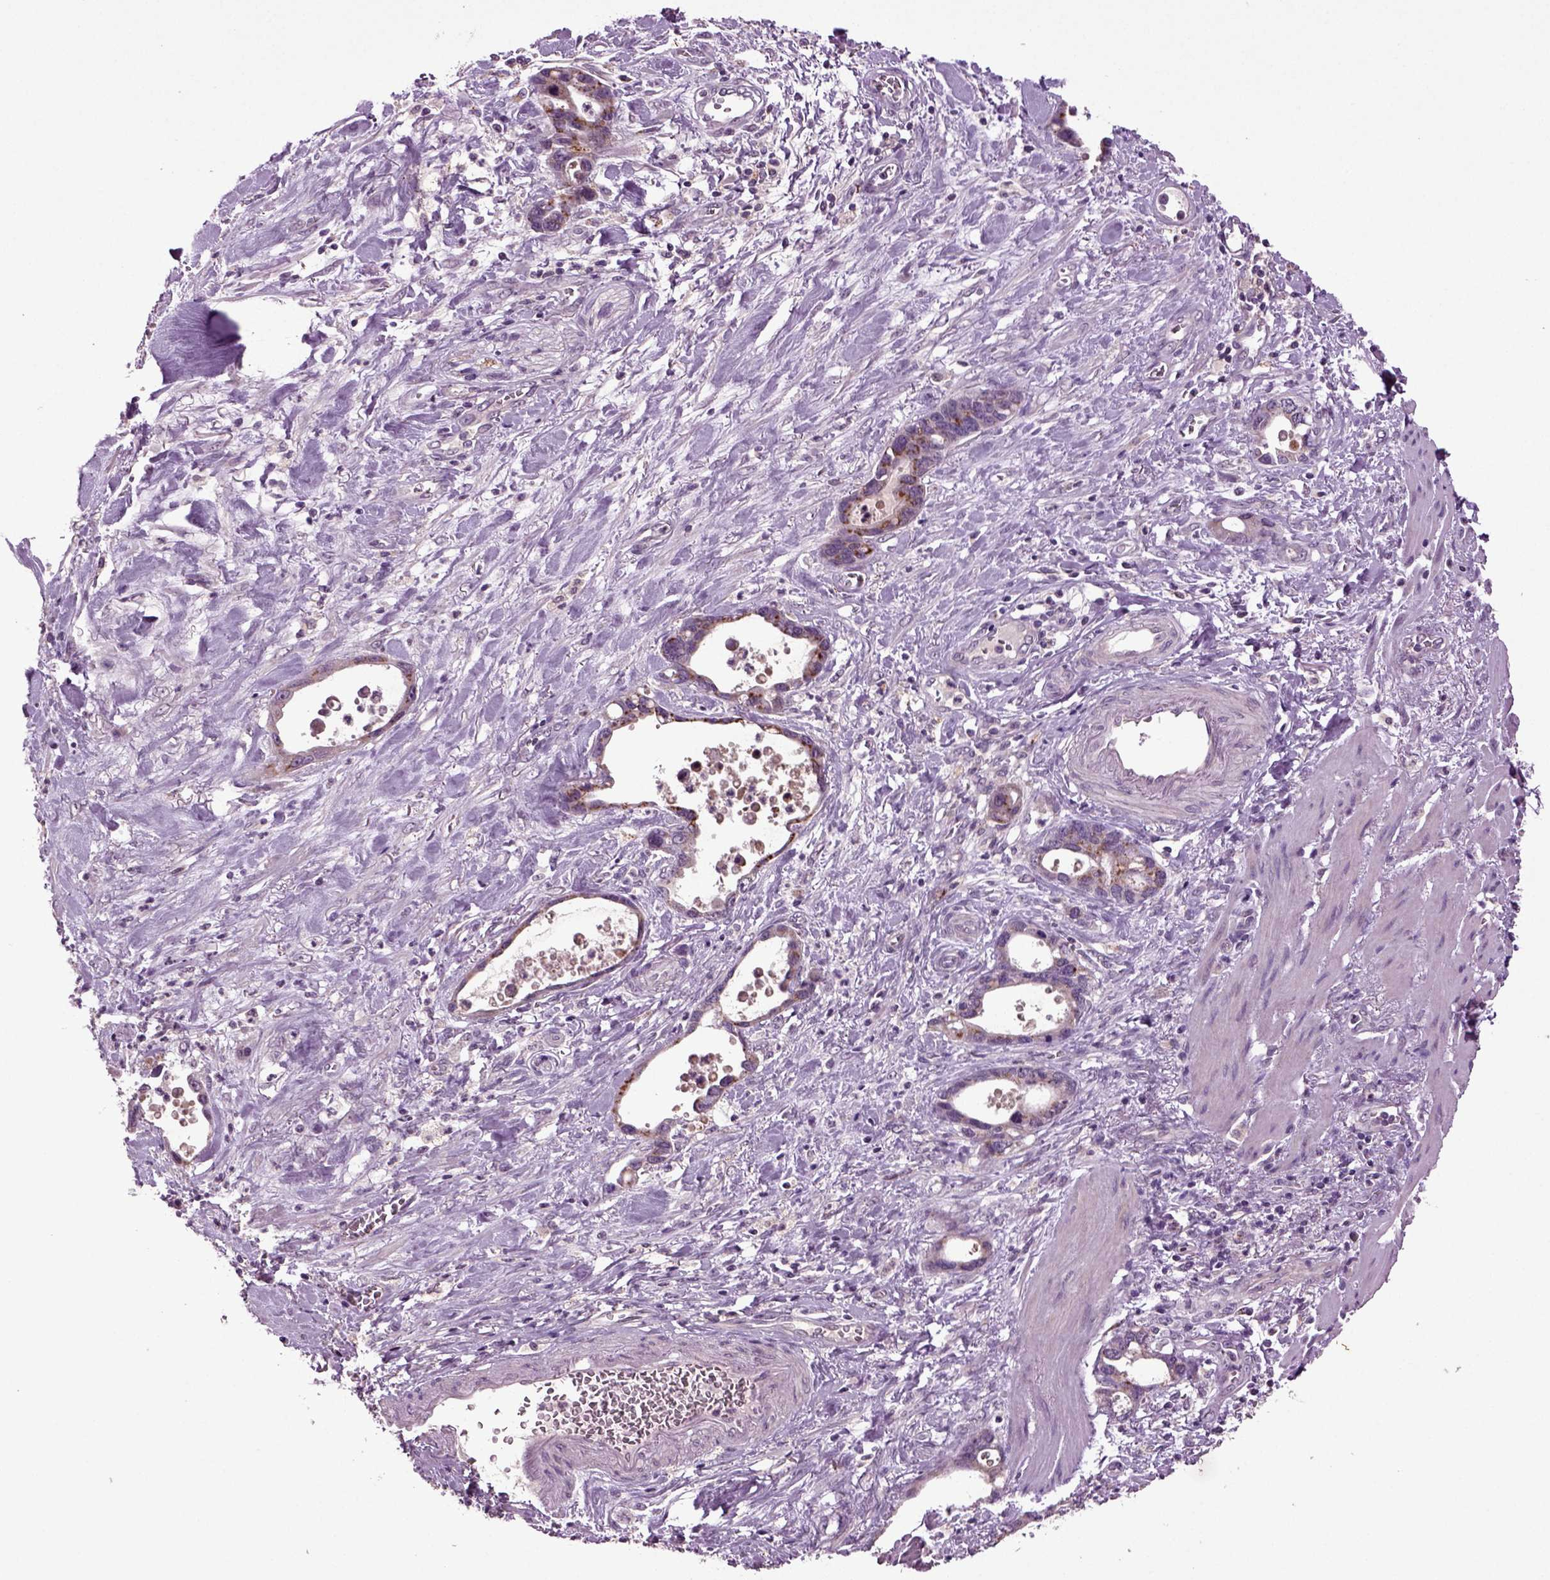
{"staining": {"intensity": "negative", "quantity": "none", "location": "none"}, "tissue": "stomach cancer", "cell_type": "Tumor cells", "image_type": "cancer", "snomed": [{"axis": "morphology", "description": "Normal tissue, NOS"}, {"axis": "morphology", "description": "Adenocarcinoma, NOS"}, {"axis": "topography", "description": "Esophagus"}, {"axis": "topography", "description": "Stomach, upper"}], "caption": "Tumor cells are negative for brown protein staining in adenocarcinoma (stomach). The staining was performed using DAB to visualize the protein expression in brown, while the nuclei were stained in blue with hematoxylin (Magnification: 20x).", "gene": "SLC17A6", "patient": {"sex": "male", "age": 74}}